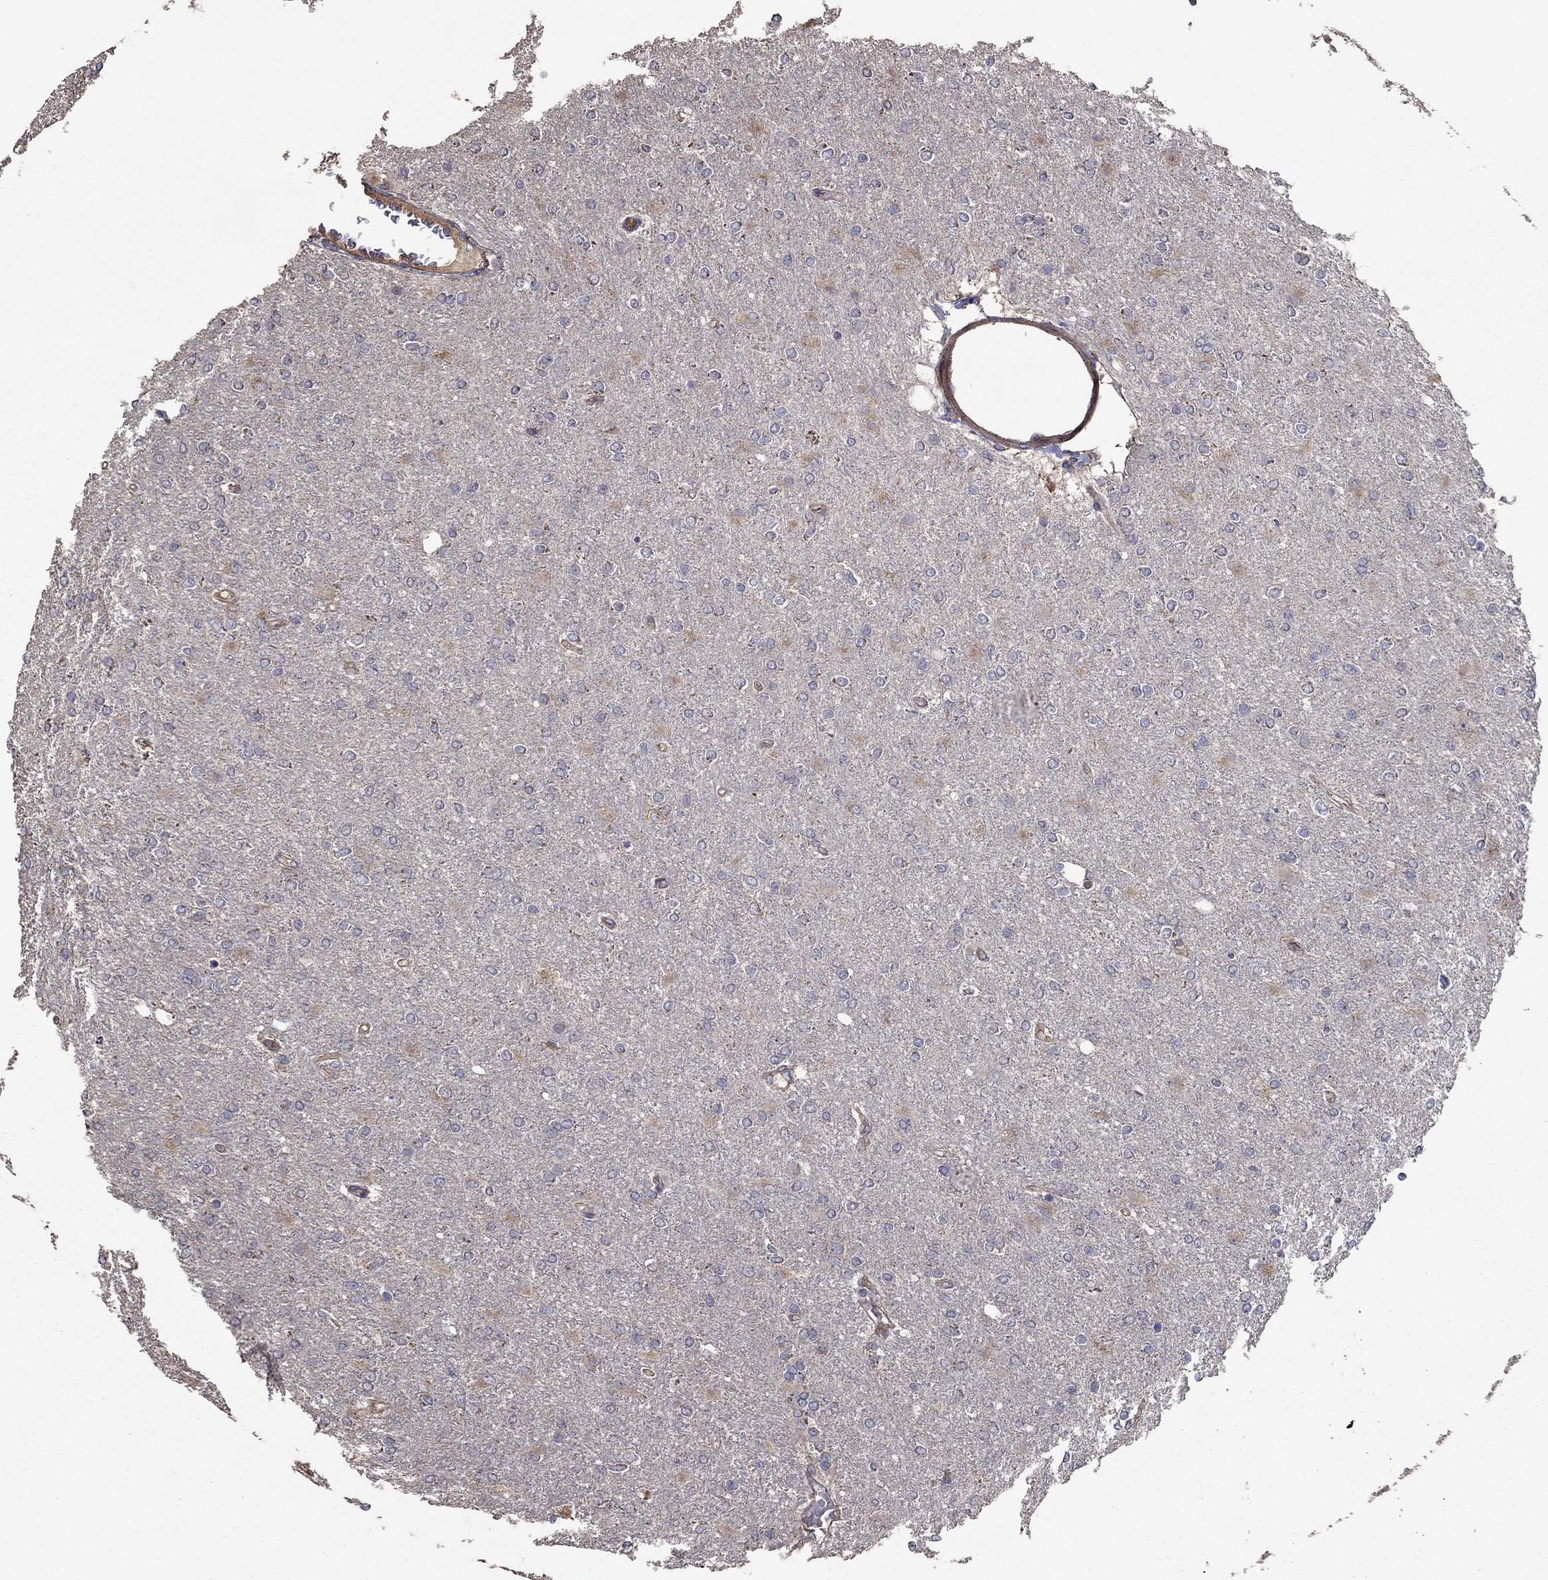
{"staining": {"intensity": "negative", "quantity": "none", "location": "none"}, "tissue": "glioma", "cell_type": "Tumor cells", "image_type": "cancer", "snomed": [{"axis": "morphology", "description": "Glioma, malignant, High grade"}, {"axis": "topography", "description": "Cerebral cortex"}], "caption": "This is a image of immunohistochemistry staining of glioma, which shows no positivity in tumor cells.", "gene": "FLT4", "patient": {"sex": "male", "age": 70}}